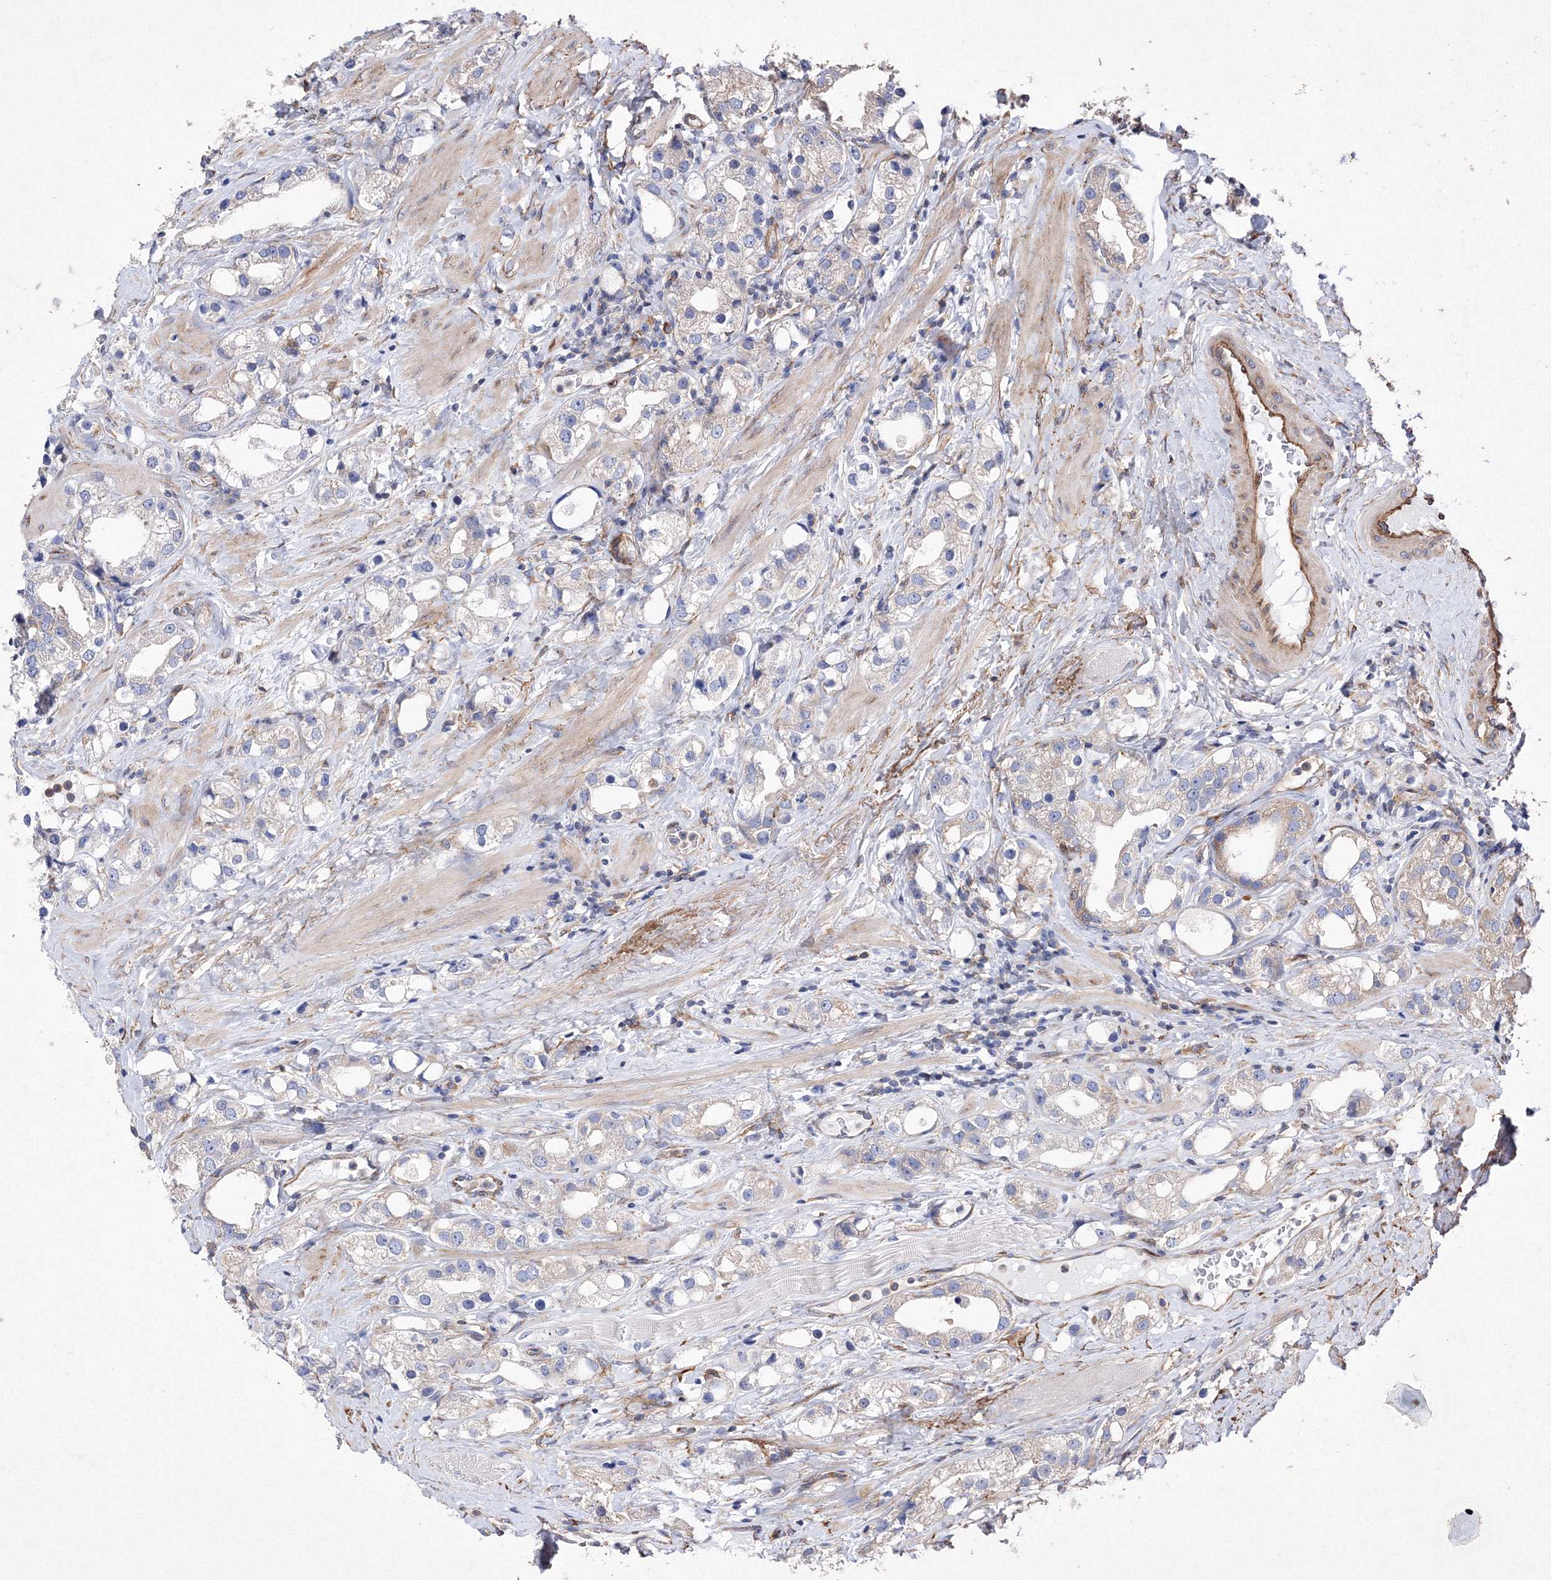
{"staining": {"intensity": "weak", "quantity": "<25%", "location": "cytoplasmic/membranous"}, "tissue": "prostate cancer", "cell_type": "Tumor cells", "image_type": "cancer", "snomed": [{"axis": "morphology", "description": "Adenocarcinoma, NOS"}, {"axis": "topography", "description": "Prostate"}], "caption": "The histopathology image demonstrates no significant positivity in tumor cells of adenocarcinoma (prostate). Brightfield microscopy of immunohistochemistry (IHC) stained with DAB (brown) and hematoxylin (blue), captured at high magnification.", "gene": "SNX18", "patient": {"sex": "male", "age": 79}}